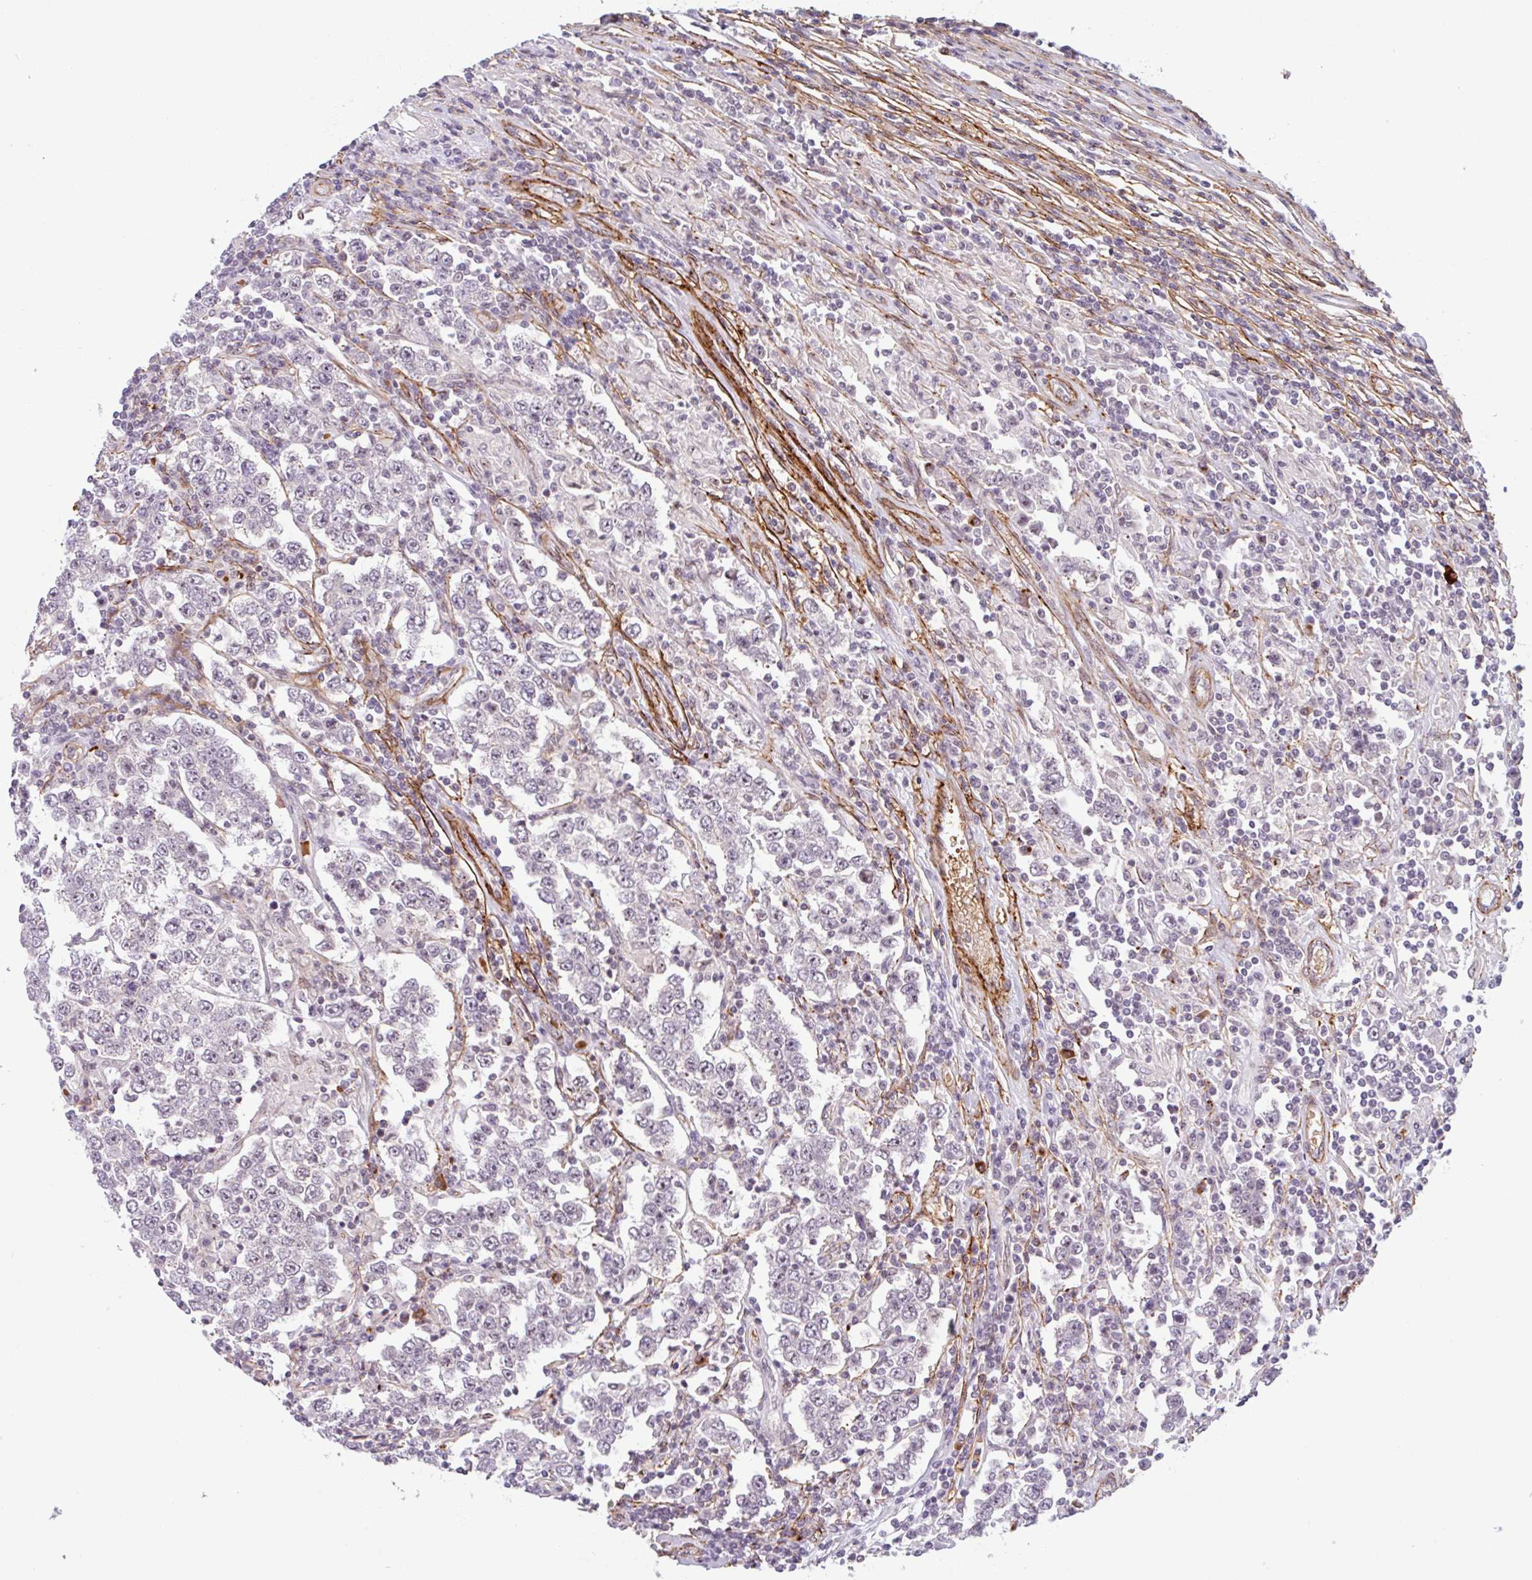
{"staining": {"intensity": "moderate", "quantity": "25%-75%", "location": "nuclear"}, "tissue": "testis cancer", "cell_type": "Tumor cells", "image_type": "cancer", "snomed": [{"axis": "morphology", "description": "Normal tissue, NOS"}, {"axis": "morphology", "description": "Urothelial carcinoma, High grade"}, {"axis": "morphology", "description": "Seminoma, NOS"}, {"axis": "morphology", "description": "Carcinoma, Embryonal, NOS"}, {"axis": "topography", "description": "Urinary bladder"}, {"axis": "topography", "description": "Testis"}], "caption": "DAB (3,3'-diaminobenzidine) immunohistochemical staining of human testis cancer shows moderate nuclear protein positivity in about 25%-75% of tumor cells. (Brightfield microscopy of DAB IHC at high magnification).", "gene": "TMEM119", "patient": {"sex": "male", "age": 41}}